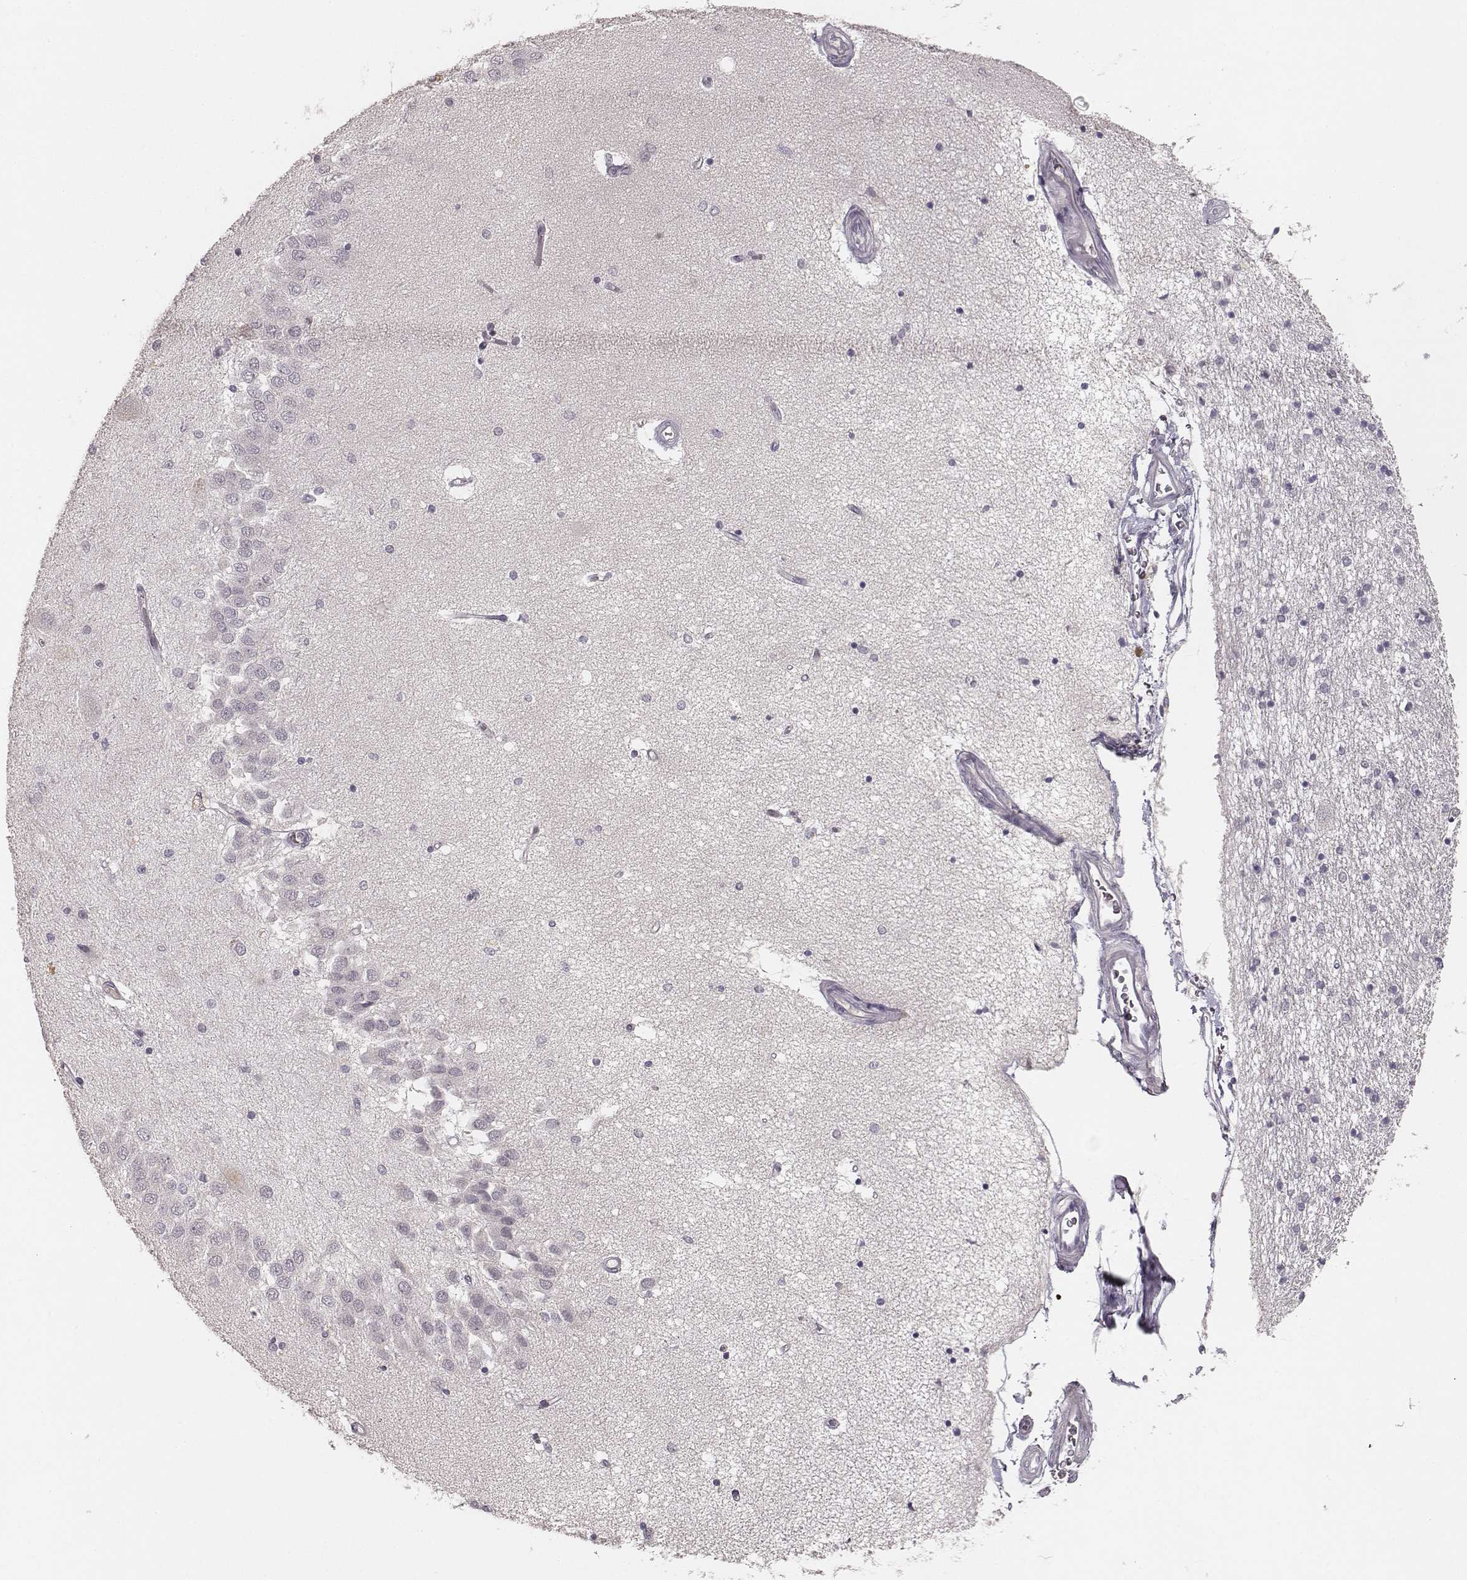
{"staining": {"intensity": "negative", "quantity": "none", "location": "none"}, "tissue": "hippocampus", "cell_type": "Glial cells", "image_type": "normal", "snomed": [{"axis": "morphology", "description": "Normal tissue, NOS"}, {"axis": "topography", "description": "Hippocampus"}], "caption": "High magnification brightfield microscopy of normal hippocampus stained with DAB (3,3'-diaminobenzidine) (brown) and counterstained with hematoxylin (blue): glial cells show no significant staining.", "gene": "LY6K", "patient": {"sex": "female", "age": 54}}